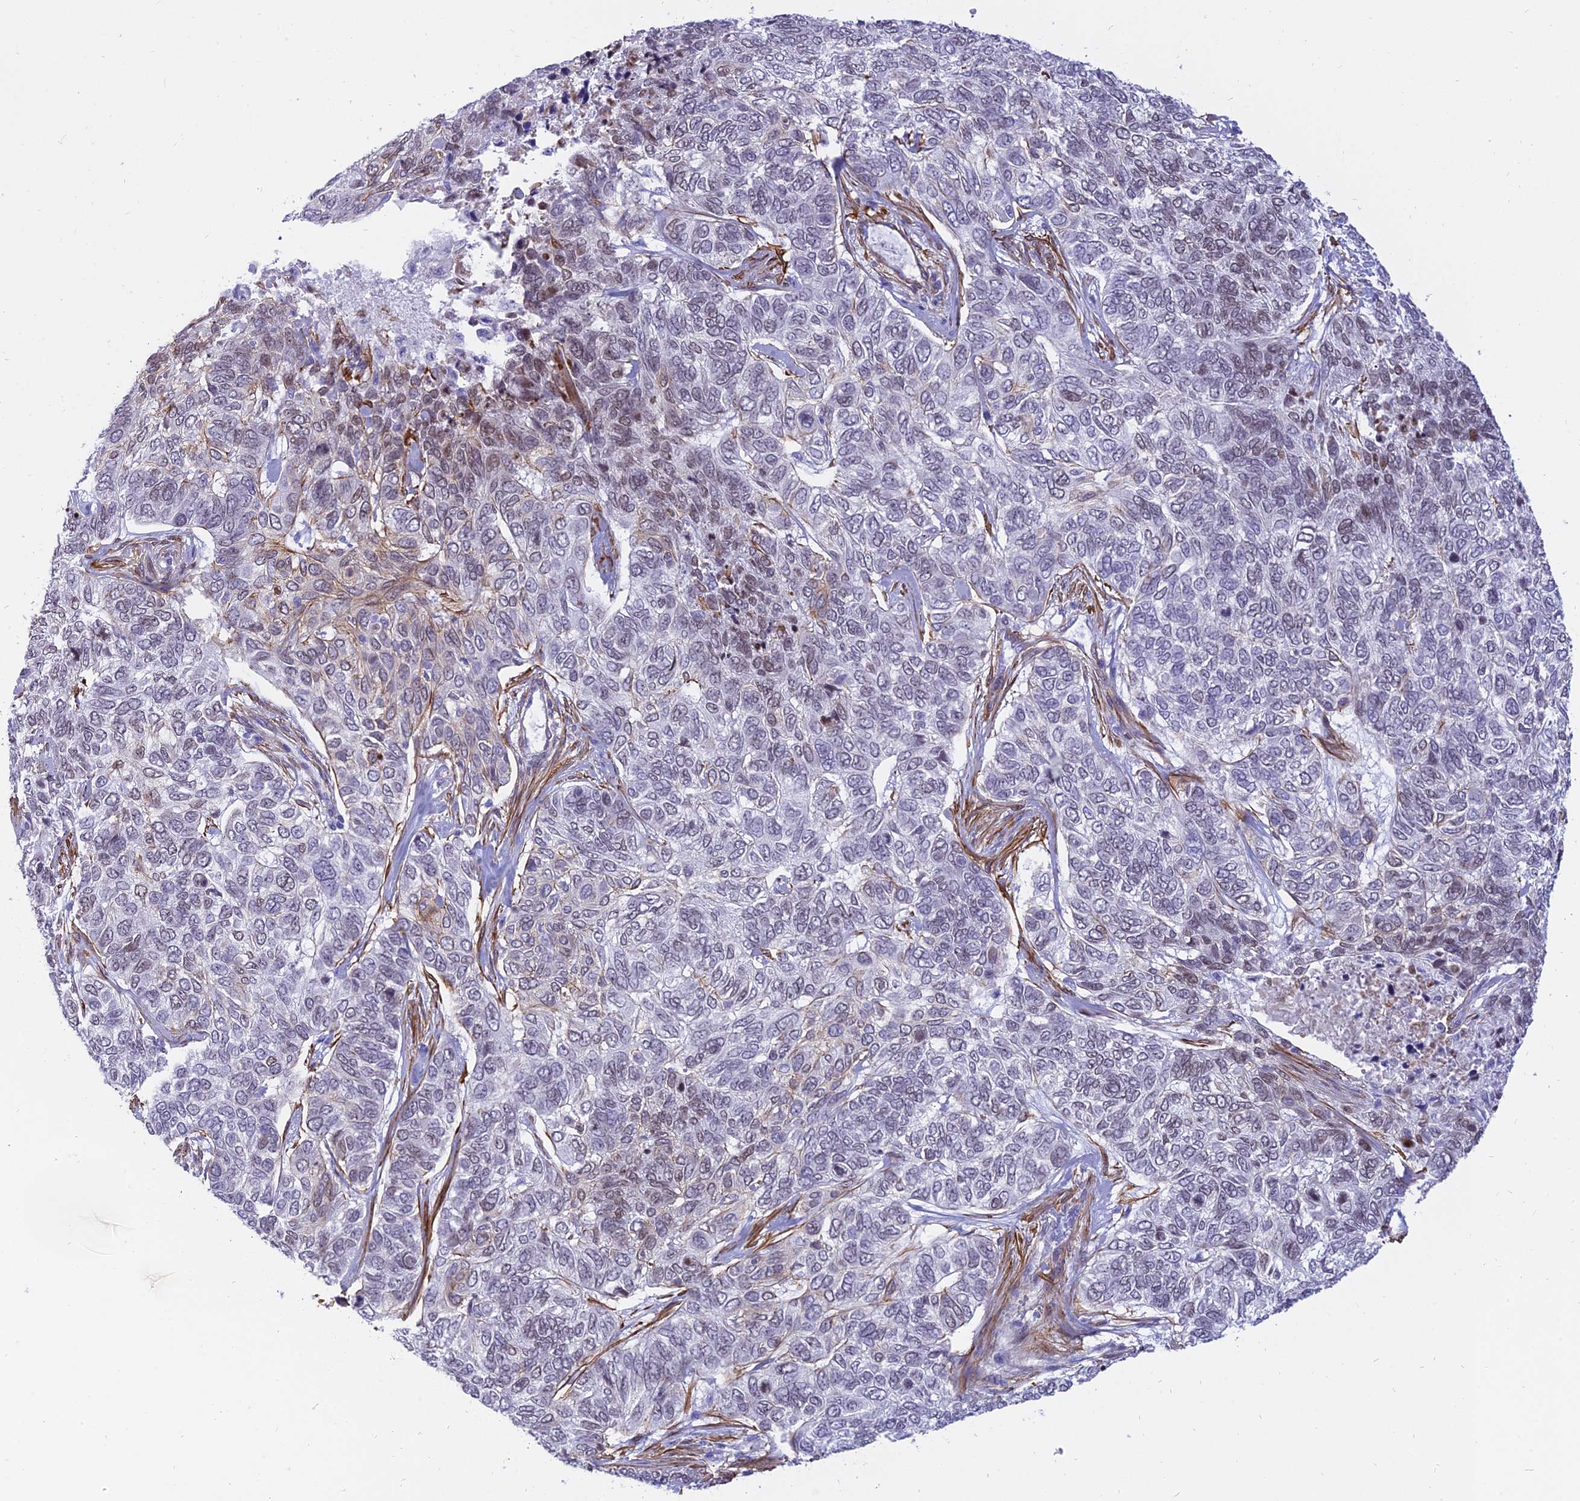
{"staining": {"intensity": "weak", "quantity": "<25%", "location": "nuclear"}, "tissue": "skin cancer", "cell_type": "Tumor cells", "image_type": "cancer", "snomed": [{"axis": "morphology", "description": "Basal cell carcinoma"}, {"axis": "topography", "description": "Skin"}], "caption": "Photomicrograph shows no significant protein staining in tumor cells of skin cancer.", "gene": "CENPV", "patient": {"sex": "female", "age": 65}}